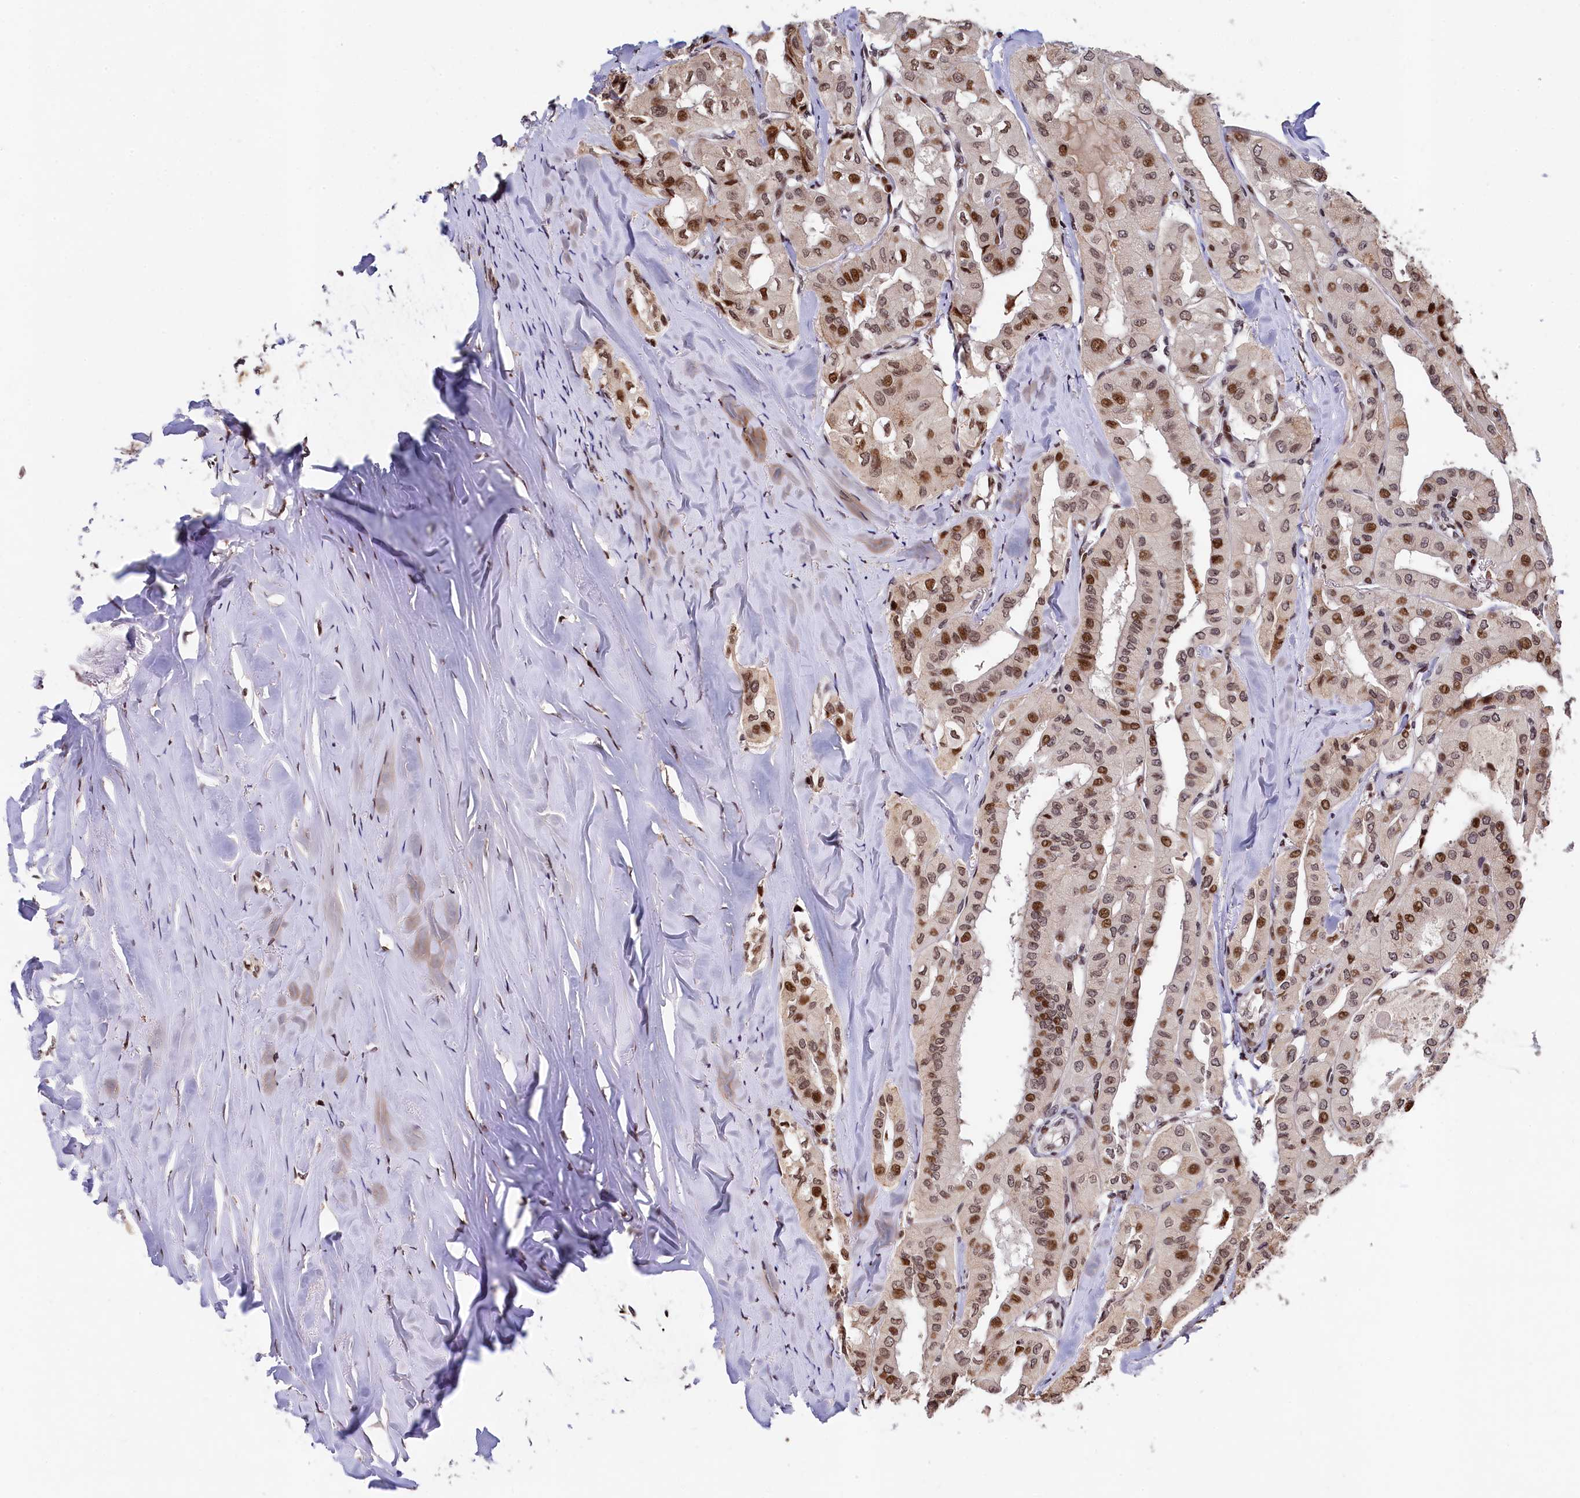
{"staining": {"intensity": "moderate", "quantity": ">75%", "location": "nuclear"}, "tissue": "thyroid cancer", "cell_type": "Tumor cells", "image_type": "cancer", "snomed": [{"axis": "morphology", "description": "Papillary adenocarcinoma, NOS"}, {"axis": "topography", "description": "Thyroid gland"}], "caption": "This histopathology image reveals immunohistochemistry staining of thyroid cancer, with medium moderate nuclear expression in approximately >75% of tumor cells.", "gene": "FAM217B", "patient": {"sex": "female", "age": 59}}